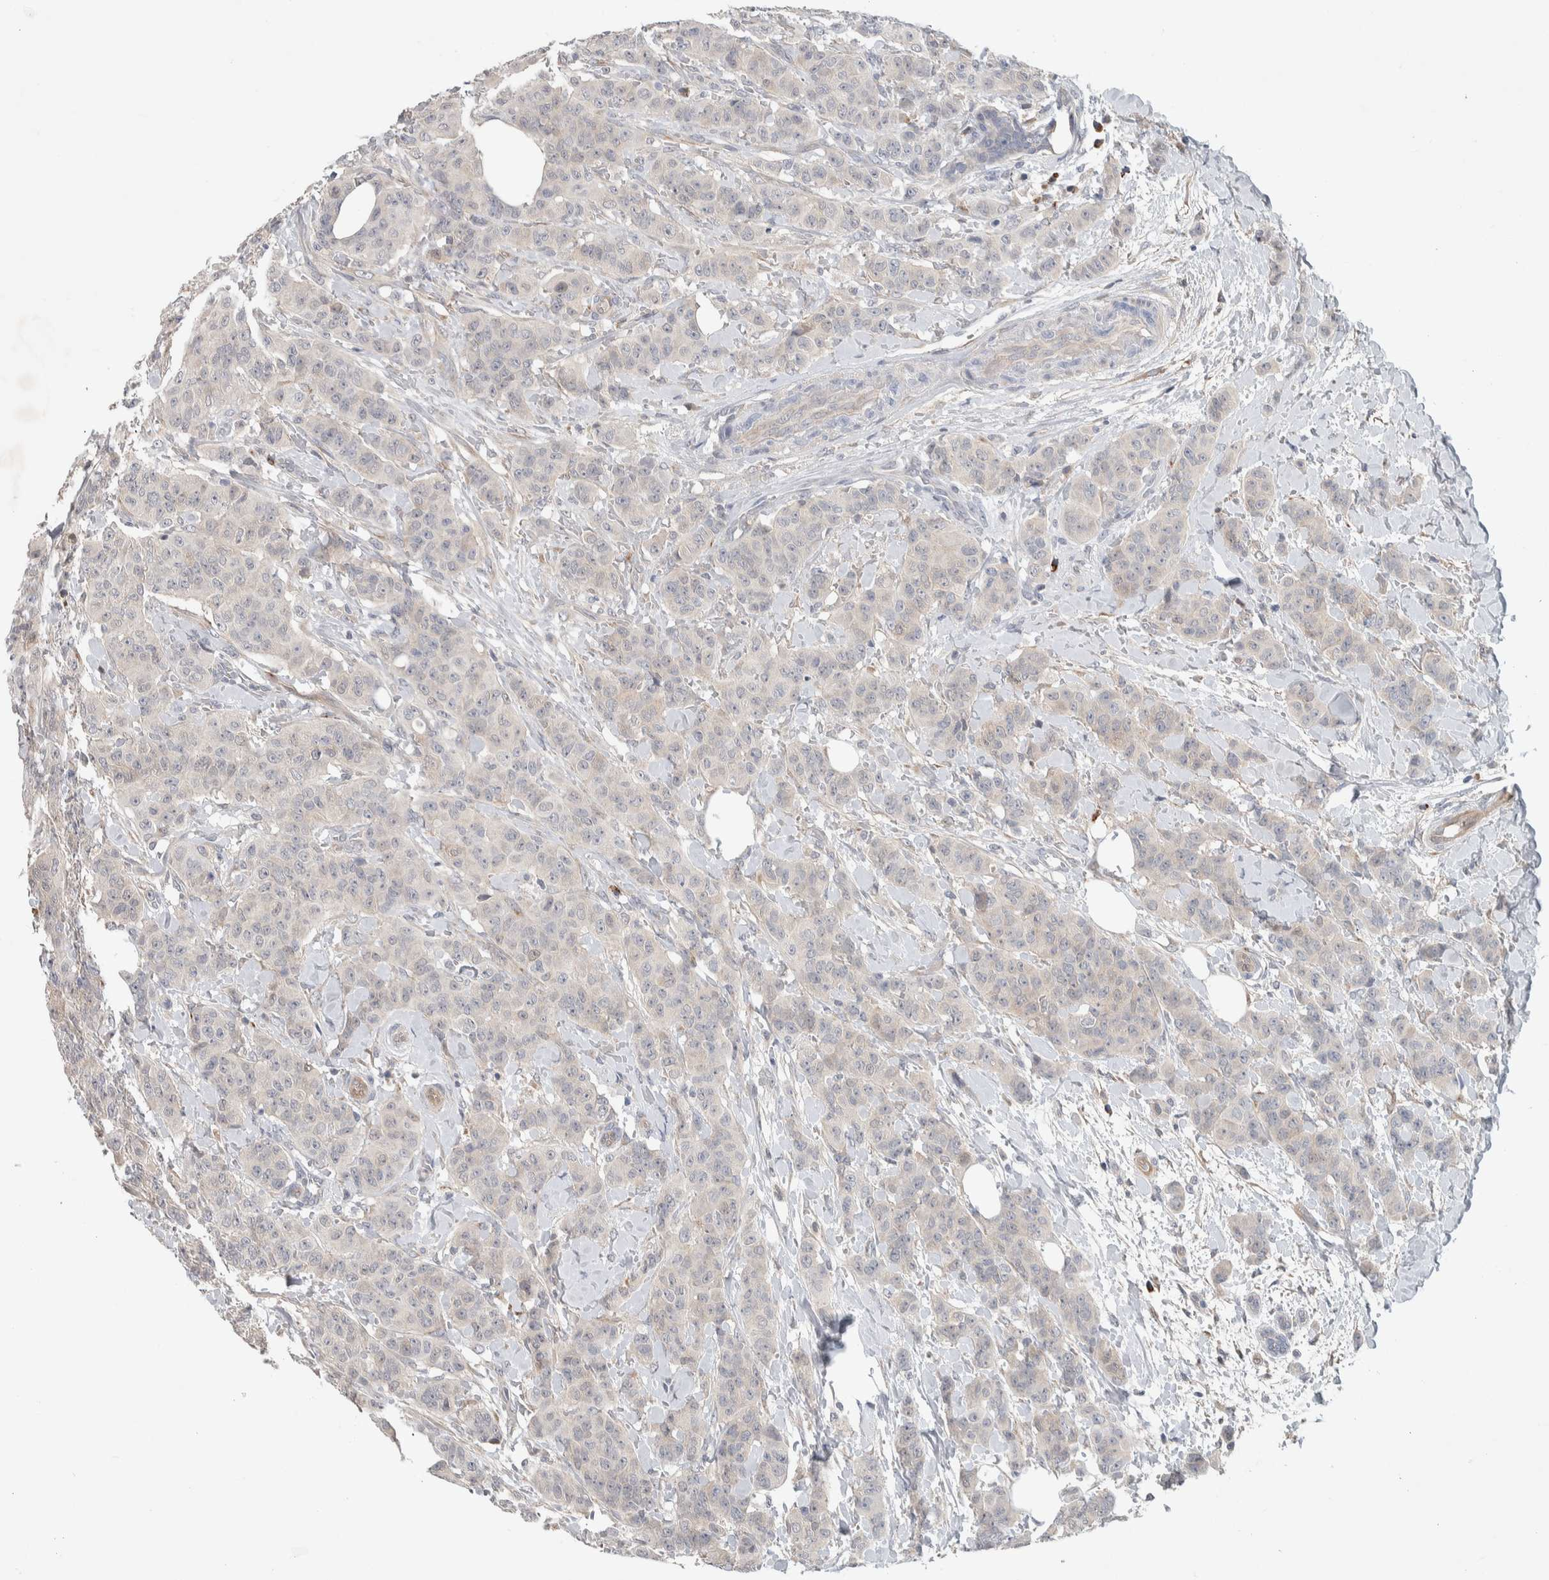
{"staining": {"intensity": "negative", "quantity": "none", "location": "none"}, "tissue": "breast cancer", "cell_type": "Tumor cells", "image_type": "cancer", "snomed": [{"axis": "morphology", "description": "Normal tissue, NOS"}, {"axis": "morphology", "description": "Duct carcinoma"}, {"axis": "topography", "description": "Breast"}], "caption": "Immunohistochemistry micrograph of neoplastic tissue: human breast cancer stained with DAB reveals no significant protein positivity in tumor cells.", "gene": "DEPTOR", "patient": {"sex": "female", "age": 40}}